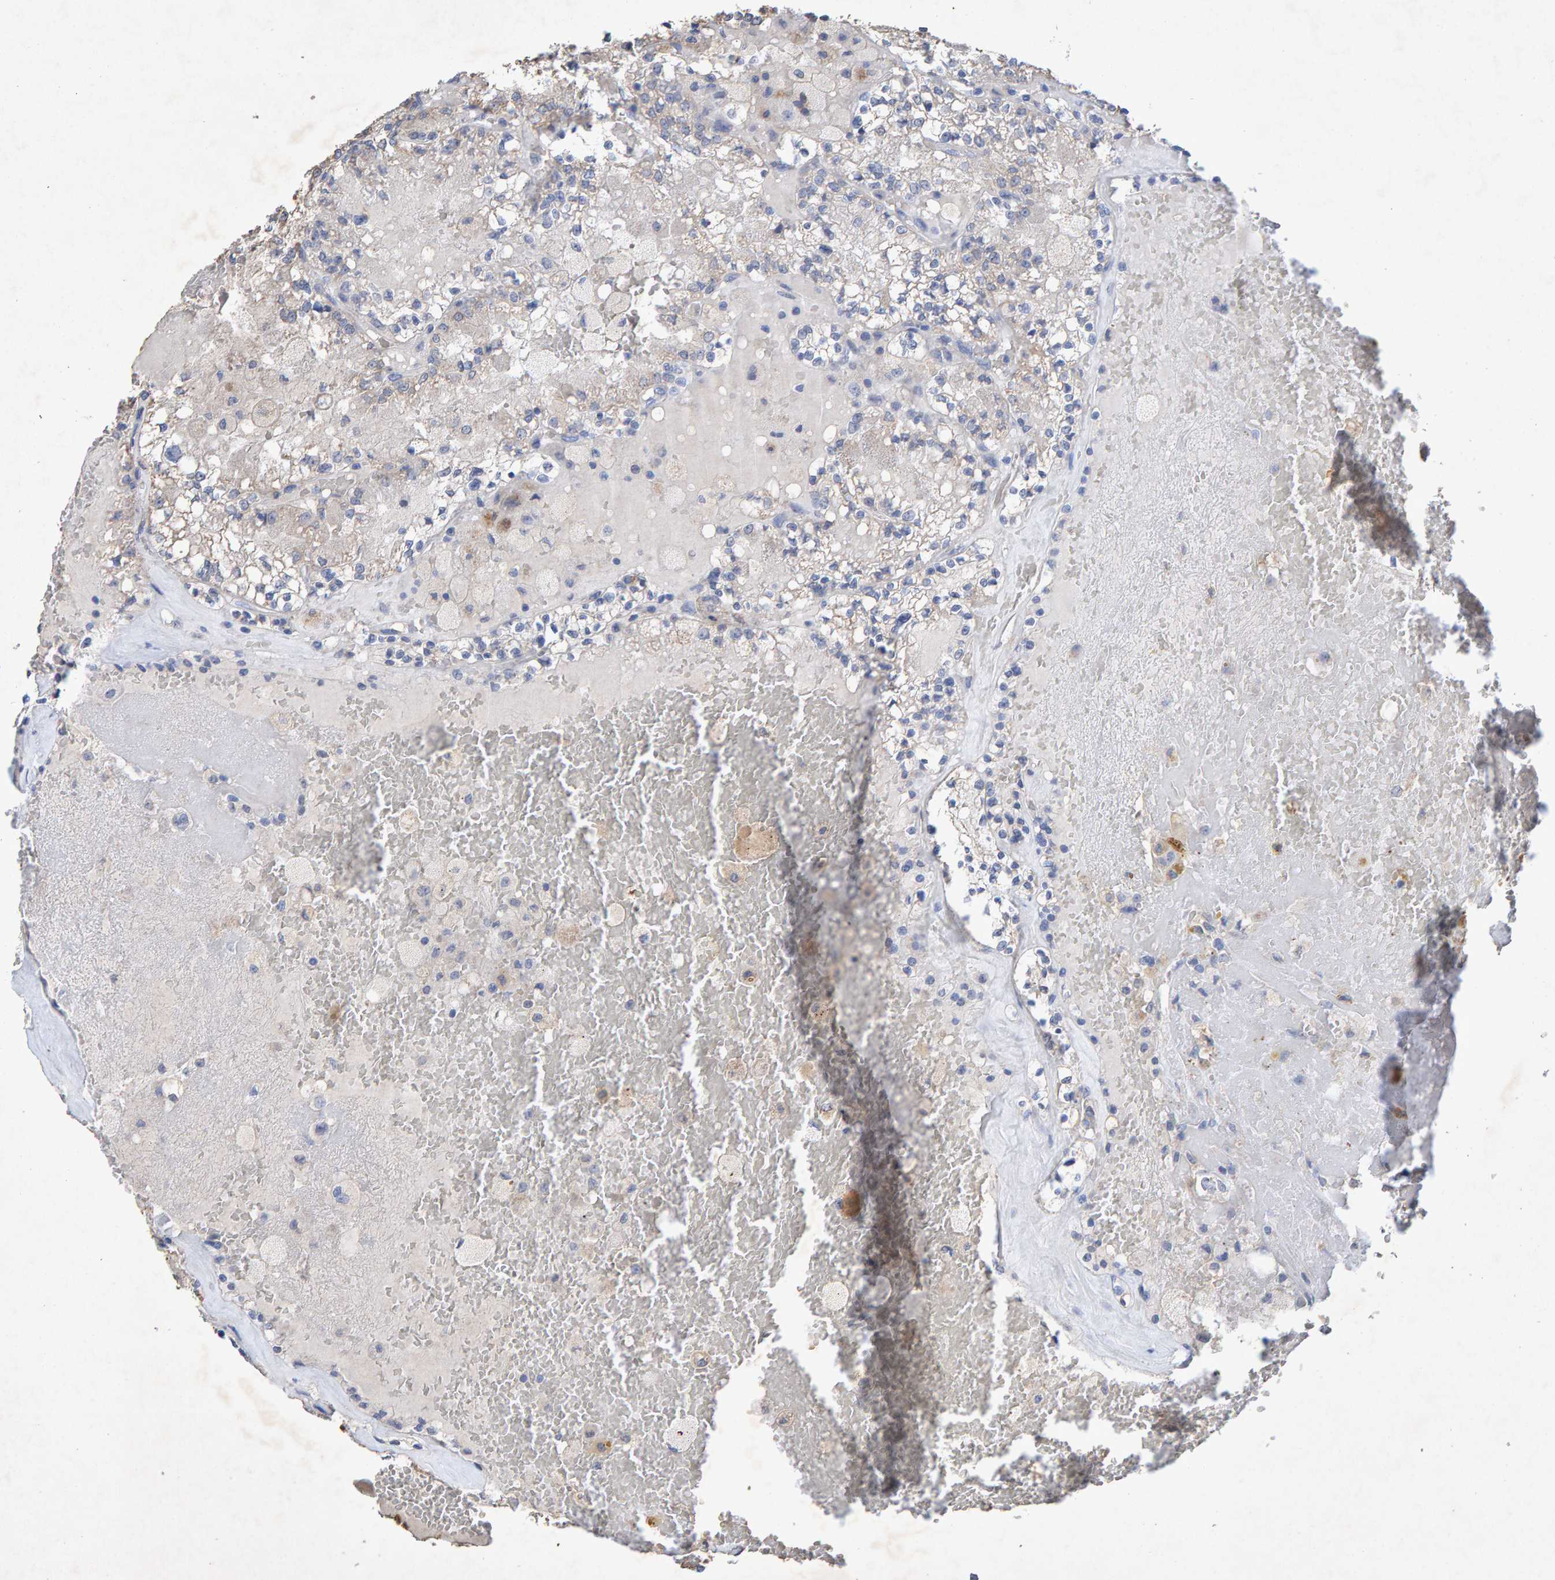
{"staining": {"intensity": "negative", "quantity": "none", "location": "none"}, "tissue": "renal cancer", "cell_type": "Tumor cells", "image_type": "cancer", "snomed": [{"axis": "morphology", "description": "Adenocarcinoma, NOS"}, {"axis": "topography", "description": "Kidney"}], "caption": "Immunohistochemical staining of human renal cancer exhibits no significant positivity in tumor cells.", "gene": "CTH", "patient": {"sex": "female", "age": 56}}